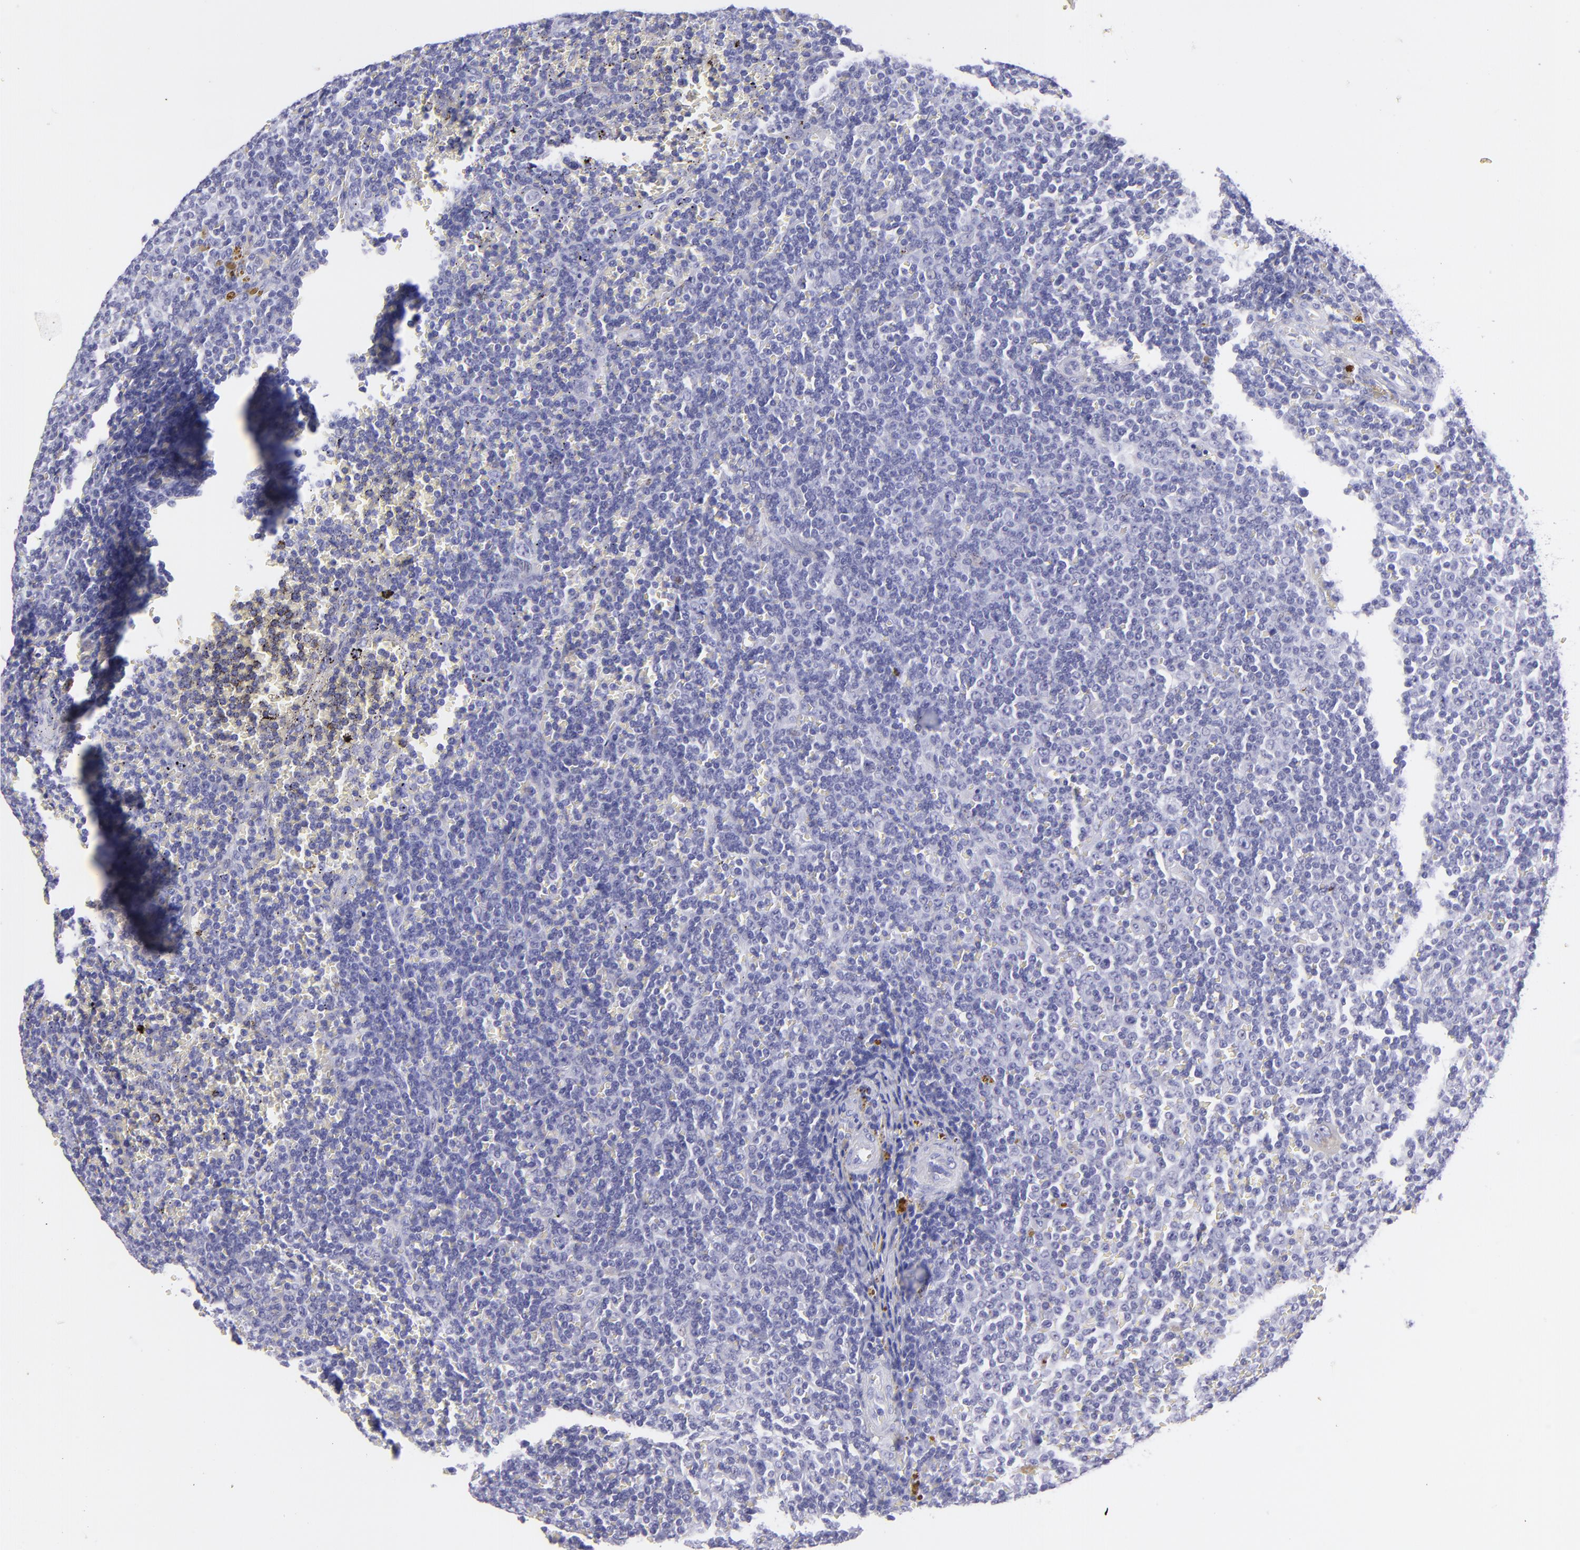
{"staining": {"intensity": "negative", "quantity": "none", "location": "none"}, "tissue": "lymphoma", "cell_type": "Tumor cells", "image_type": "cancer", "snomed": [{"axis": "morphology", "description": "Malignant lymphoma, non-Hodgkin's type, Low grade"}, {"axis": "topography", "description": "Spleen"}], "caption": "The photomicrograph demonstrates no staining of tumor cells in lymphoma.", "gene": "PIP", "patient": {"sex": "male", "age": 80}}